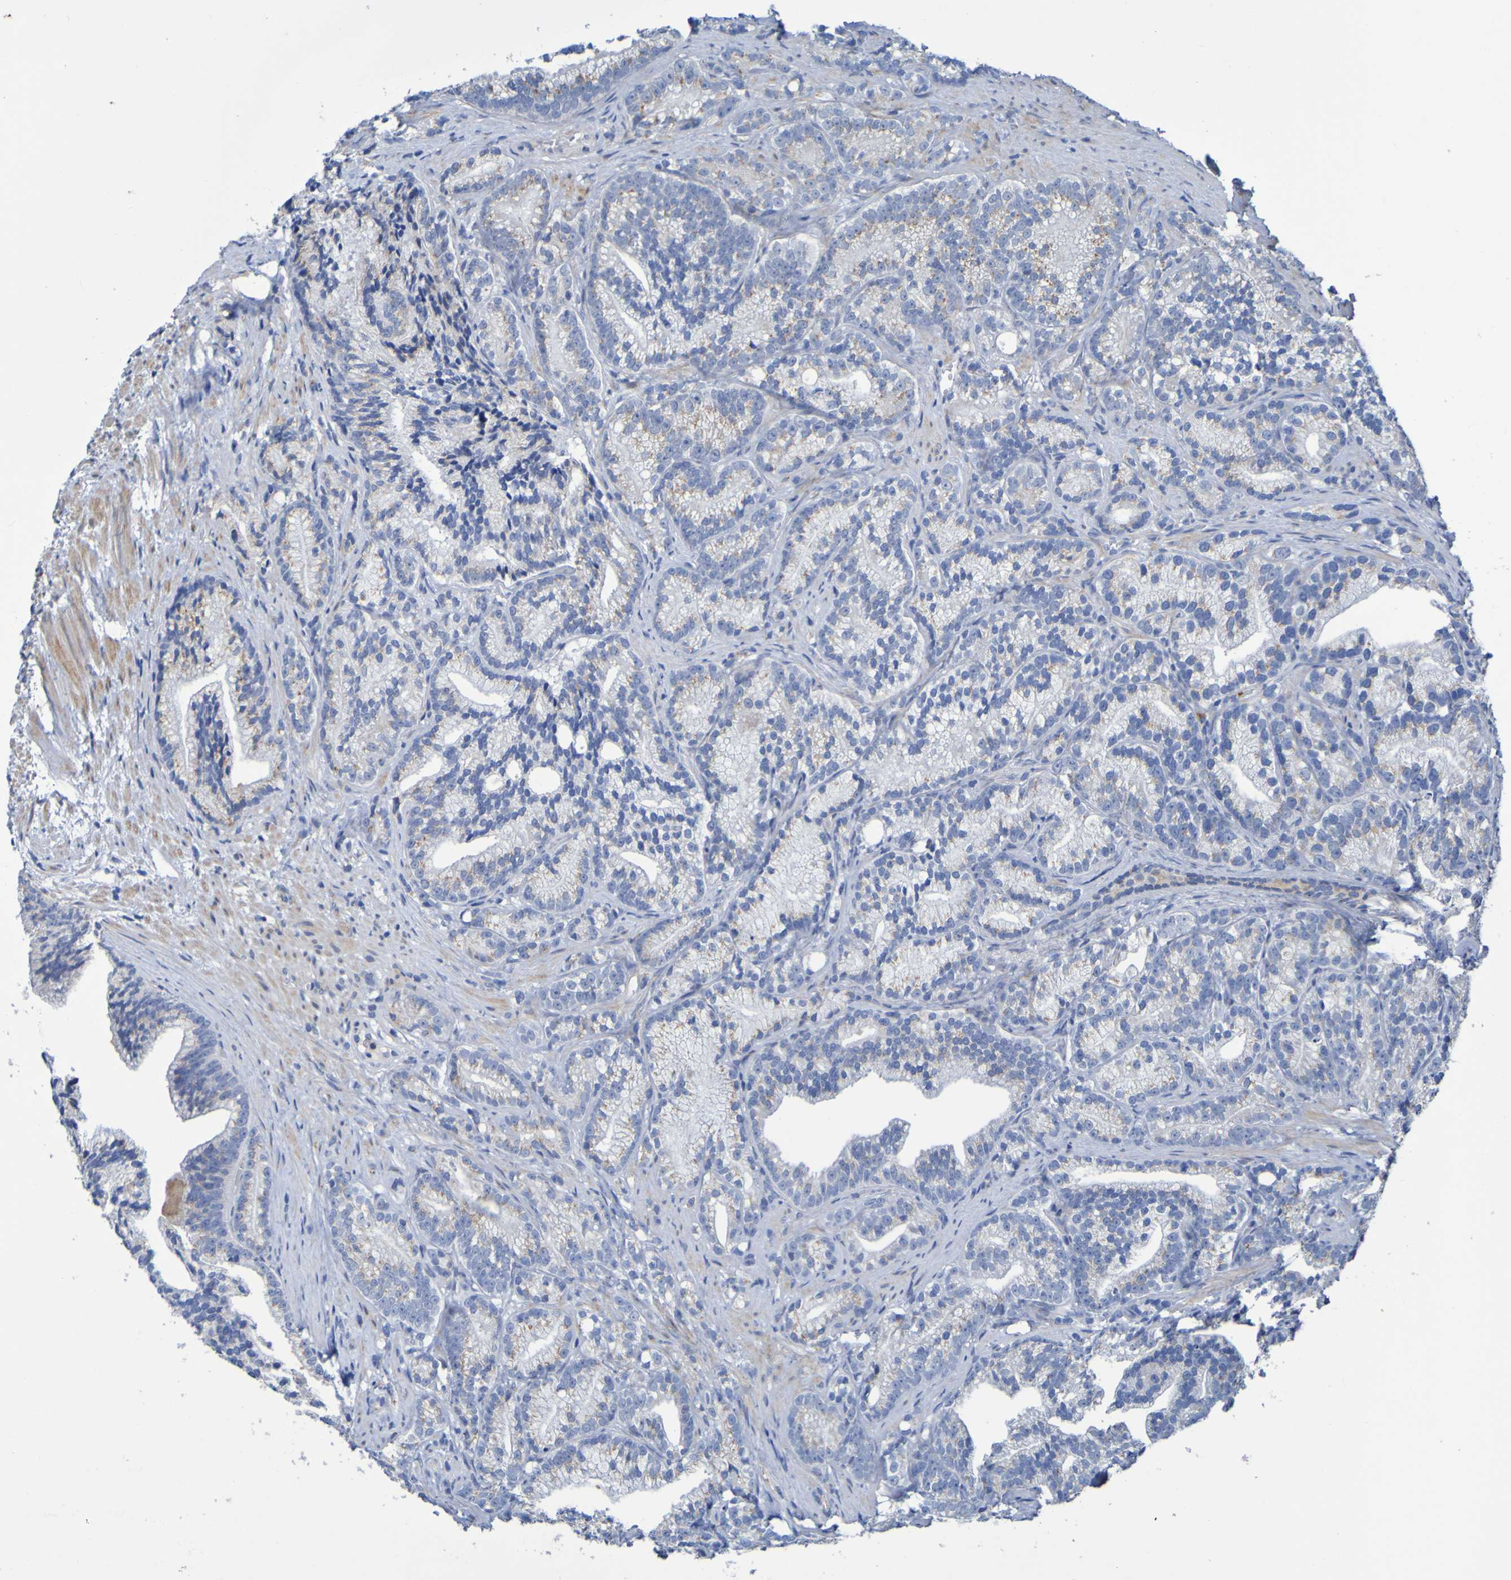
{"staining": {"intensity": "moderate", "quantity": "<25%", "location": "cytoplasmic/membranous"}, "tissue": "prostate cancer", "cell_type": "Tumor cells", "image_type": "cancer", "snomed": [{"axis": "morphology", "description": "Adenocarcinoma, Low grade"}, {"axis": "topography", "description": "Prostate"}], "caption": "Human prostate cancer stained with a brown dye demonstrates moderate cytoplasmic/membranous positive positivity in about <25% of tumor cells.", "gene": "C11orf24", "patient": {"sex": "male", "age": 89}}